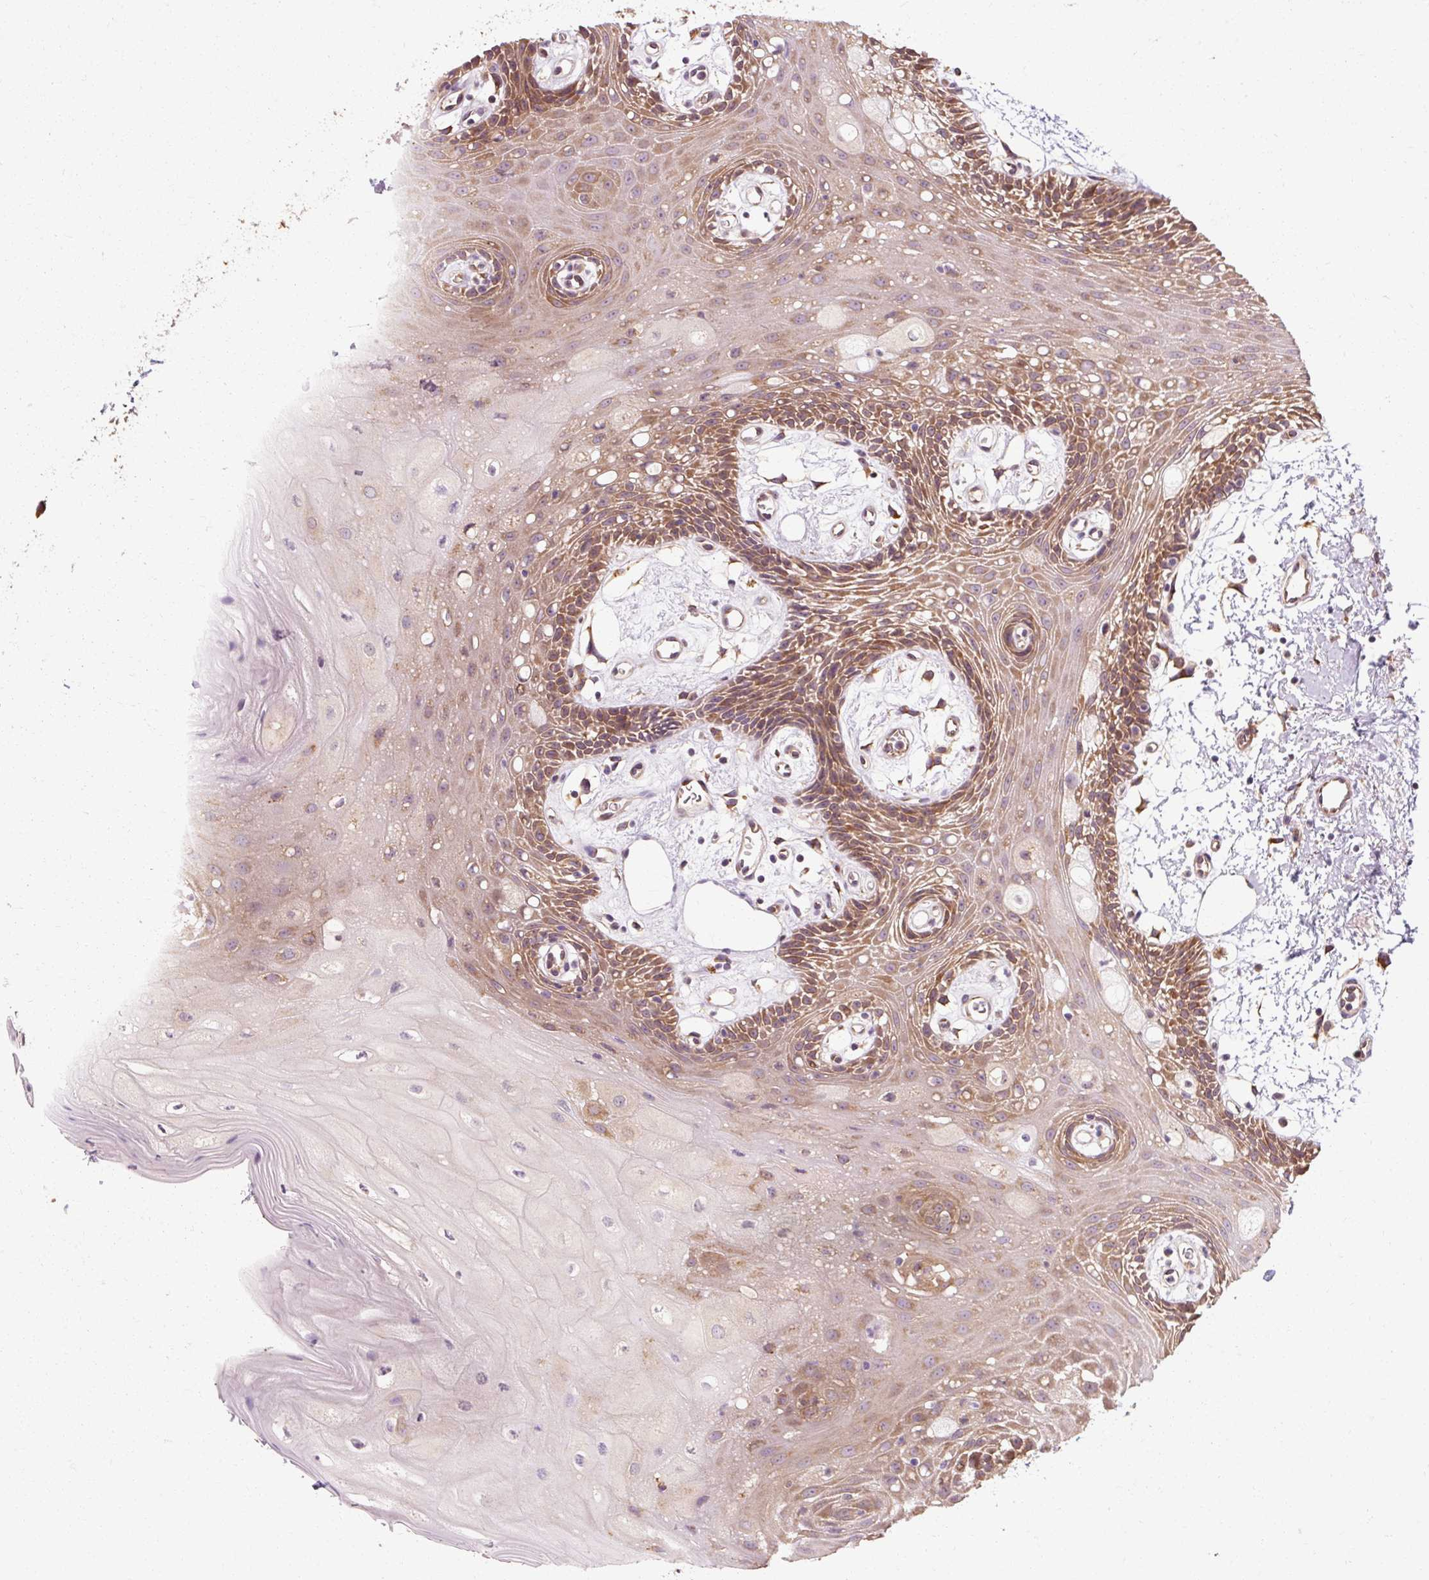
{"staining": {"intensity": "moderate", "quantity": ">75%", "location": "cytoplasmic/membranous"}, "tissue": "oral mucosa", "cell_type": "Squamous epithelial cells", "image_type": "normal", "snomed": [{"axis": "morphology", "description": "Normal tissue, NOS"}, {"axis": "topography", "description": "Oral tissue"}], "caption": "A high-resolution image shows immunohistochemistry staining of unremarkable oral mucosa, which shows moderate cytoplasmic/membranous positivity in approximately >75% of squamous epithelial cells.", "gene": "TBC1D4", "patient": {"sex": "female", "age": 59}}